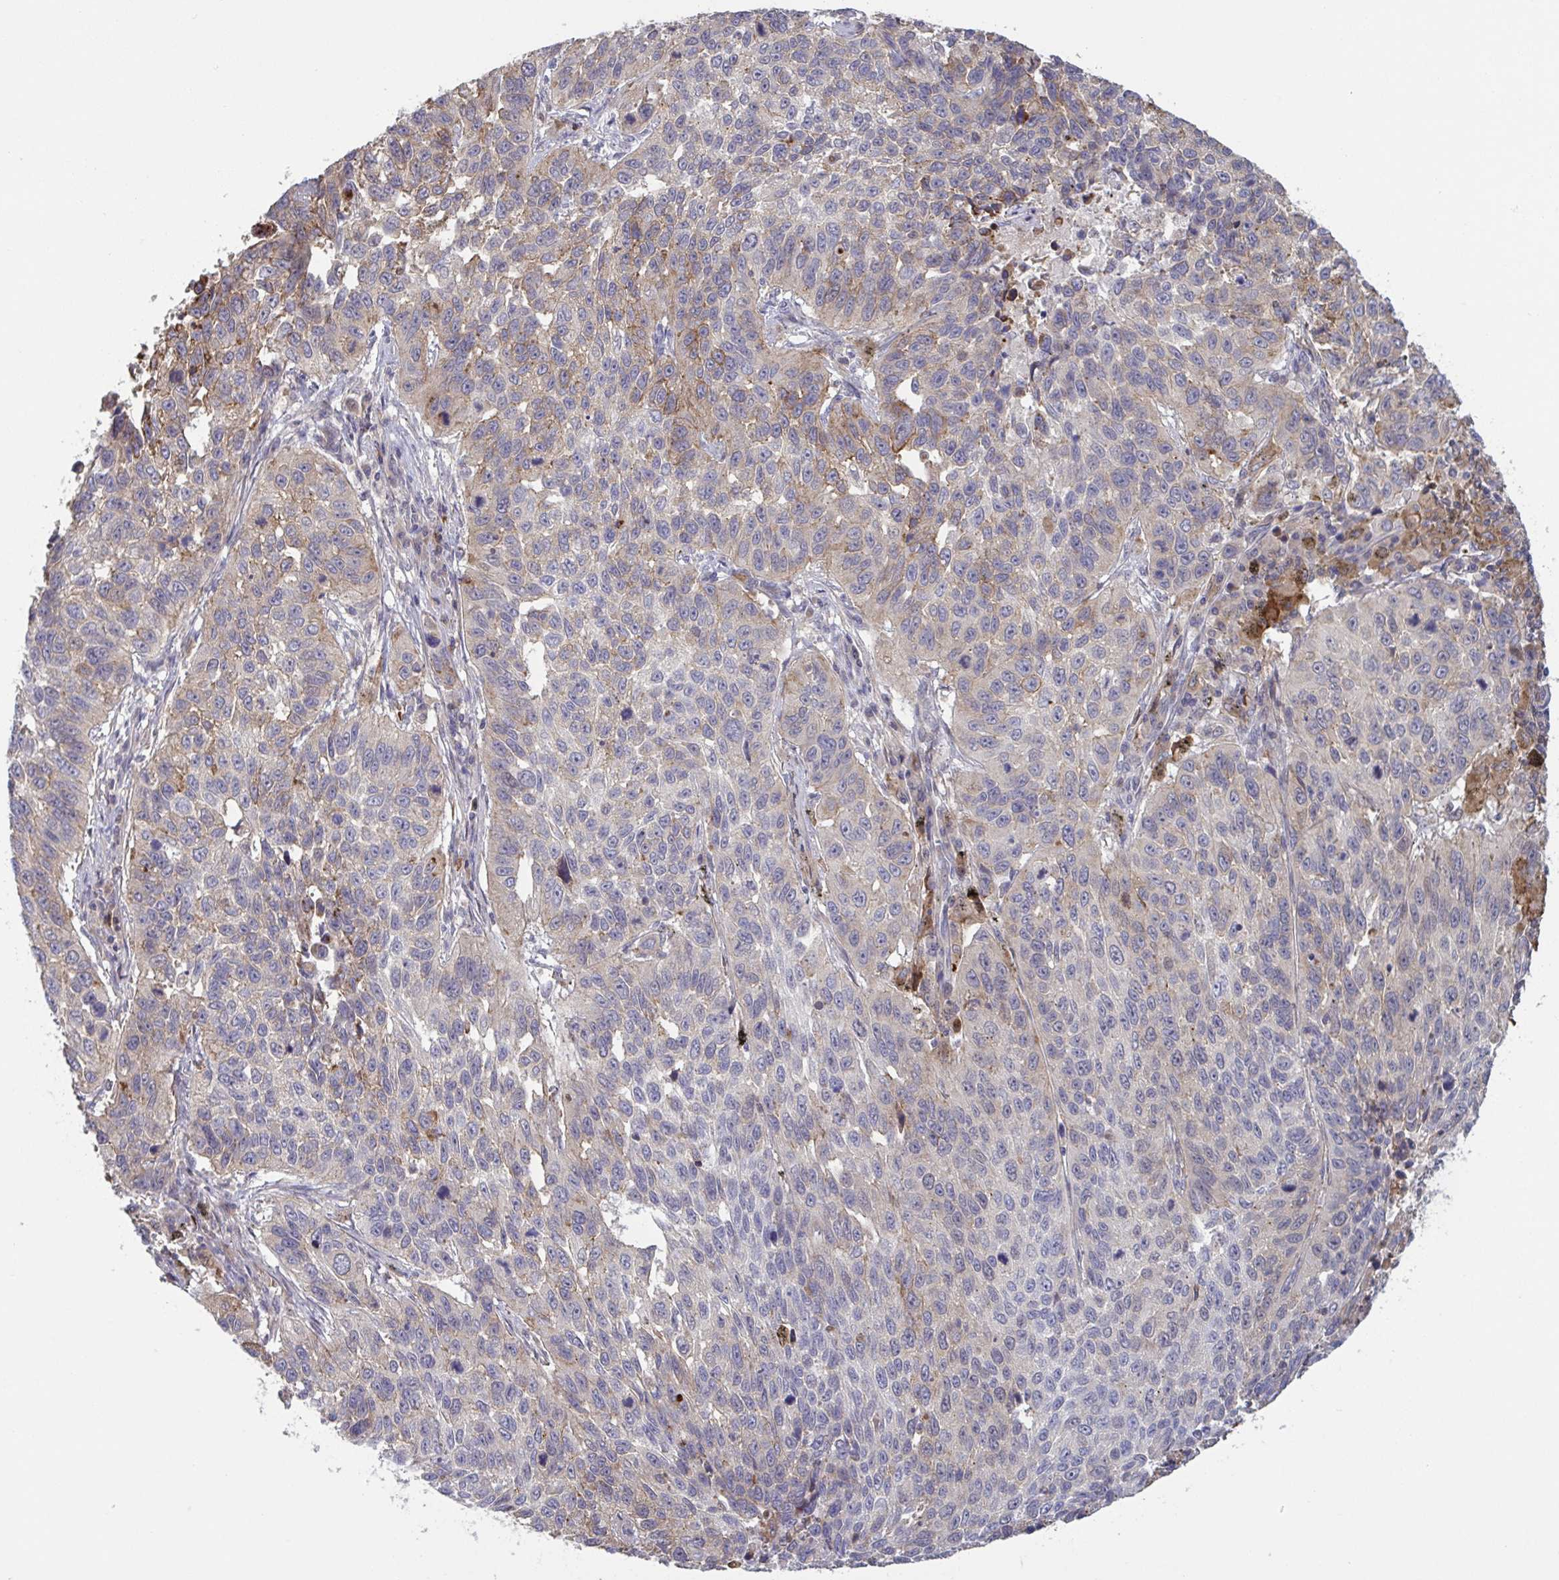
{"staining": {"intensity": "weak", "quantity": "<25%", "location": "cytoplasmic/membranous"}, "tissue": "lung cancer", "cell_type": "Tumor cells", "image_type": "cancer", "snomed": [{"axis": "morphology", "description": "Squamous cell carcinoma, NOS"}, {"axis": "topography", "description": "Lung"}], "caption": "Immunohistochemistry of human lung cancer (squamous cell carcinoma) demonstrates no expression in tumor cells.", "gene": "IL1R1", "patient": {"sex": "male", "age": 62}}